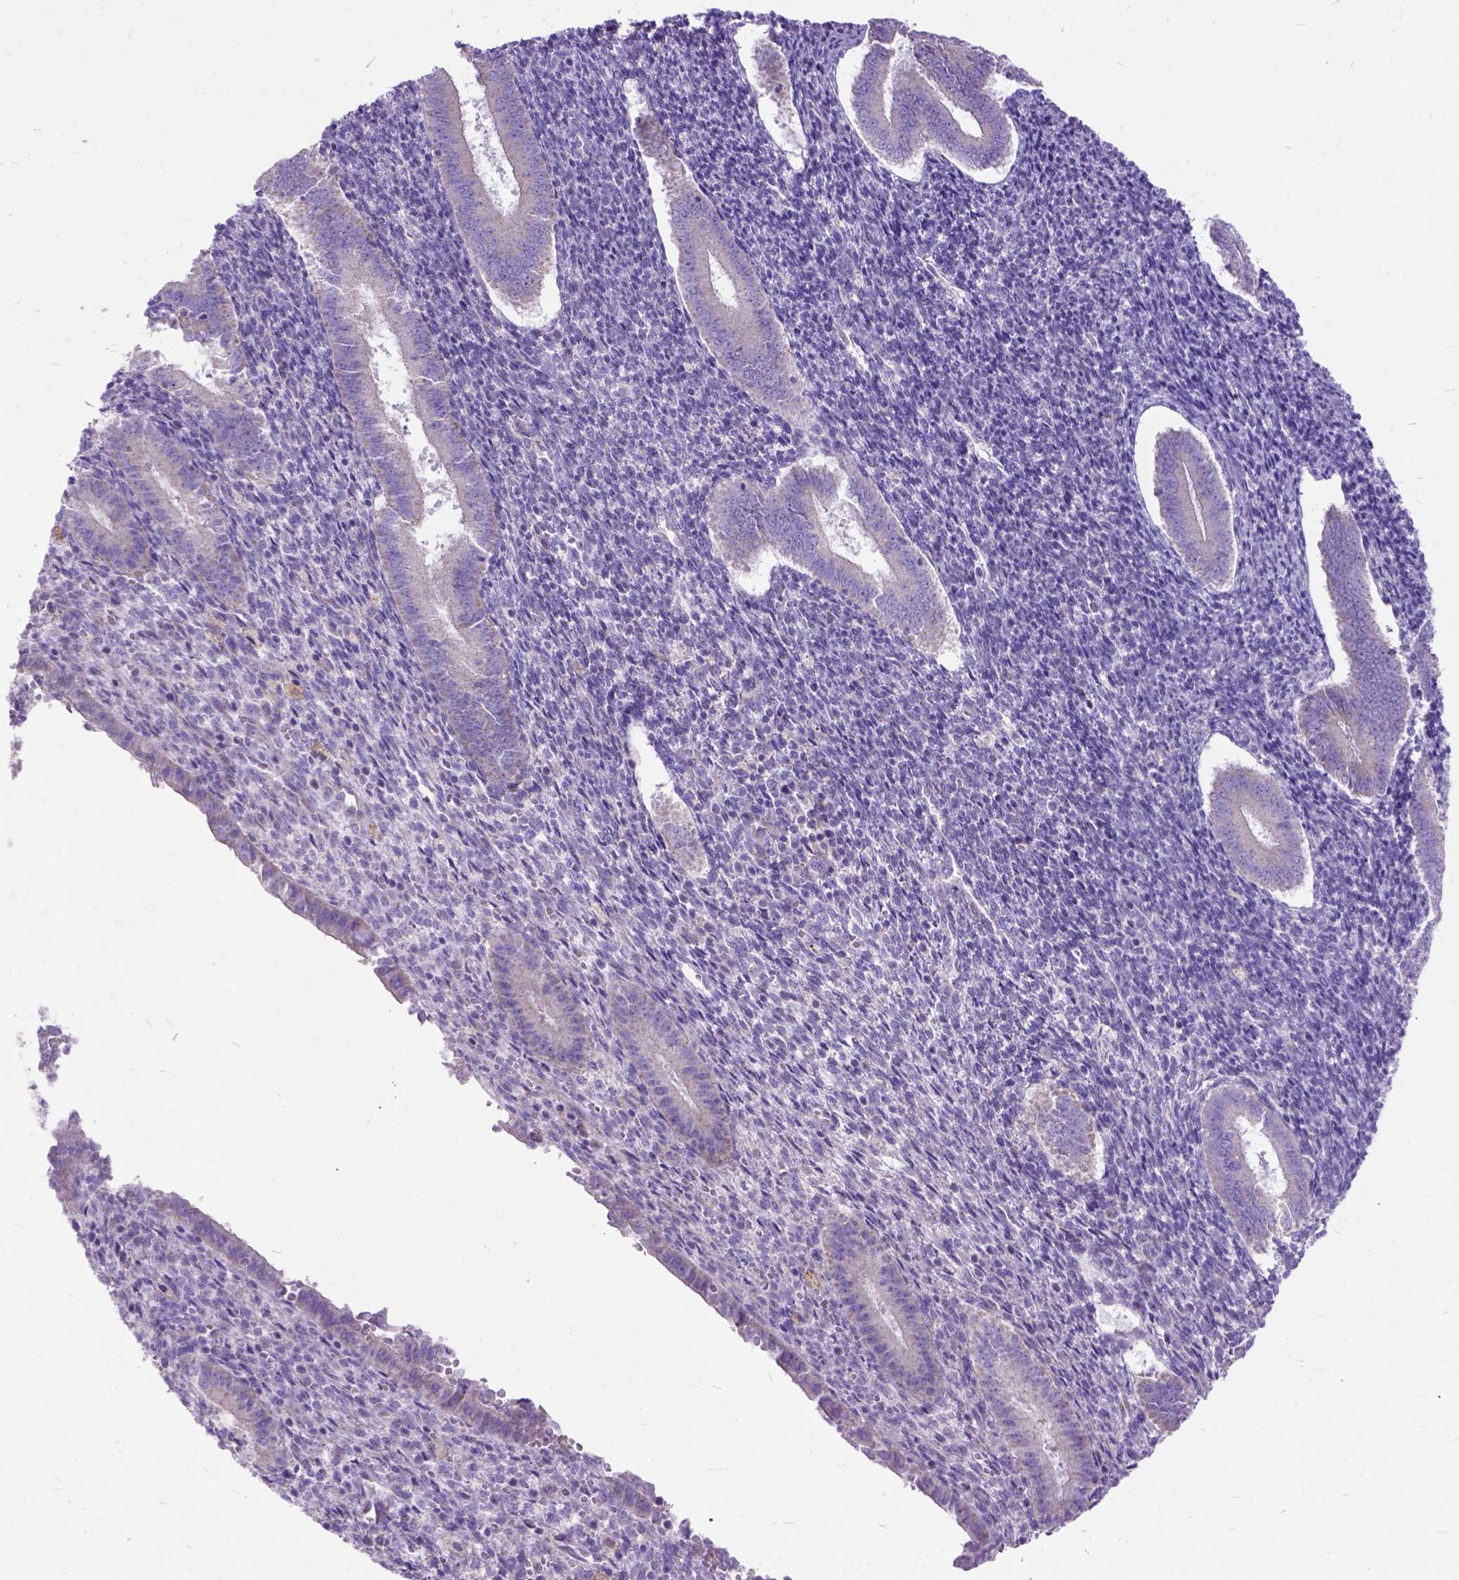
{"staining": {"intensity": "negative", "quantity": "none", "location": "none"}, "tissue": "endometrium", "cell_type": "Cells in endometrial stroma", "image_type": "normal", "snomed": [{"axis": "morphology", "description": "Normal tissue, NOS"}, {"axis": "topography", "description": "Endometrium"}], "caption": "This is an immunohistochemistry photomicrograph of benign endometrium. There is no staining in cells in endometrial stroma.", "gene": "CTAG2", "patient": {"sex": "female", "age": 25}}